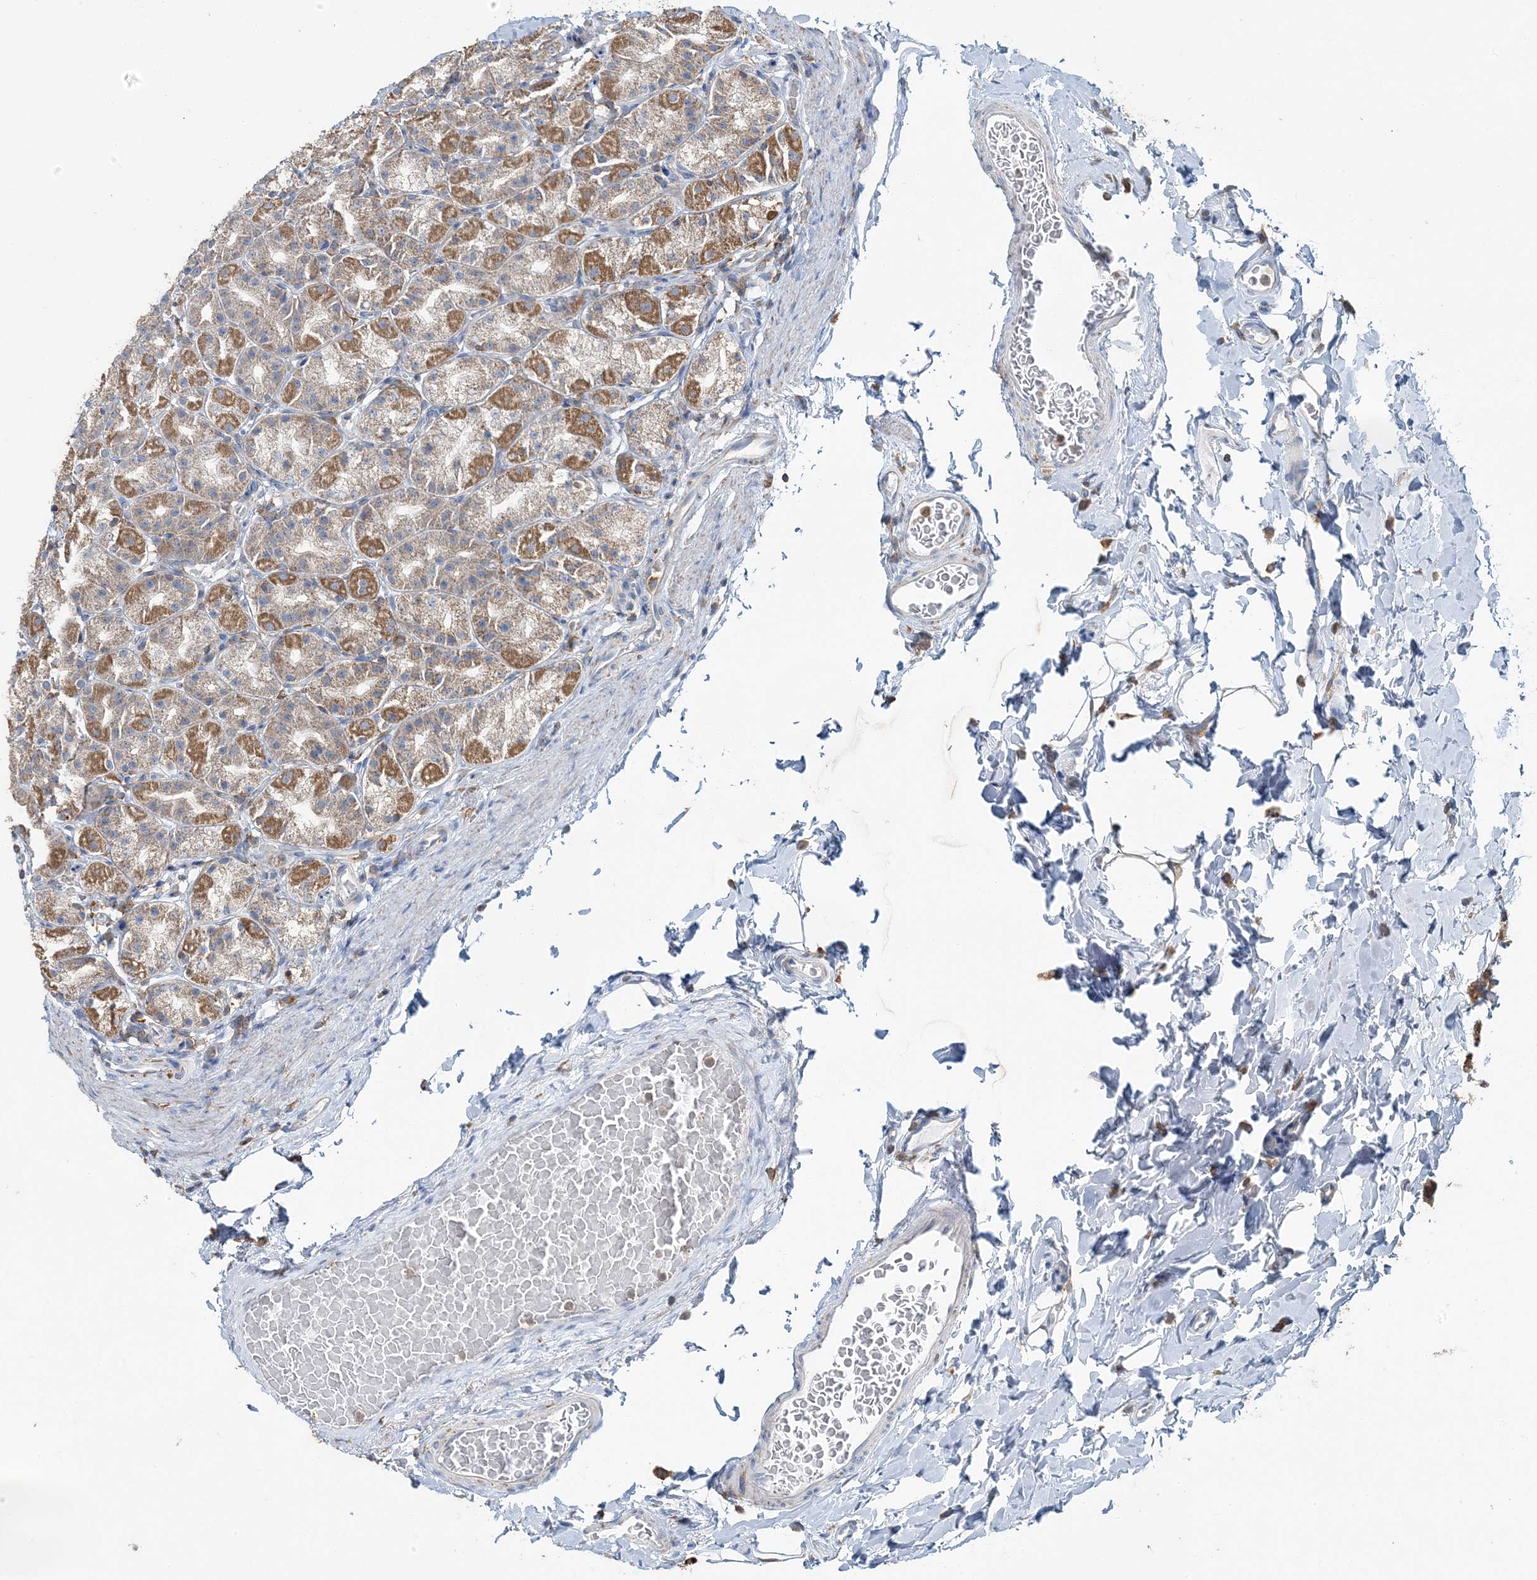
{"staining": {"intensity": "moderate", "quantity": ">75%", "location": "cytoplasmic/membranous"}, "tissue": "stomach", "cell_type": "Glandular cells", "image_type": "normal", "snomed": [{"axis": "morphology", "description": "Normal tissue, NOS"}, {"axis": "topography", "description": "Stomach, upper"}], "caption": "Protein staining of normal stomach exhibits moderate cytoplasmic/membranous staining in about >75% of glandular cells.", "gene": "TMLHE", "patient": {"sex": "male", "age": 68}}